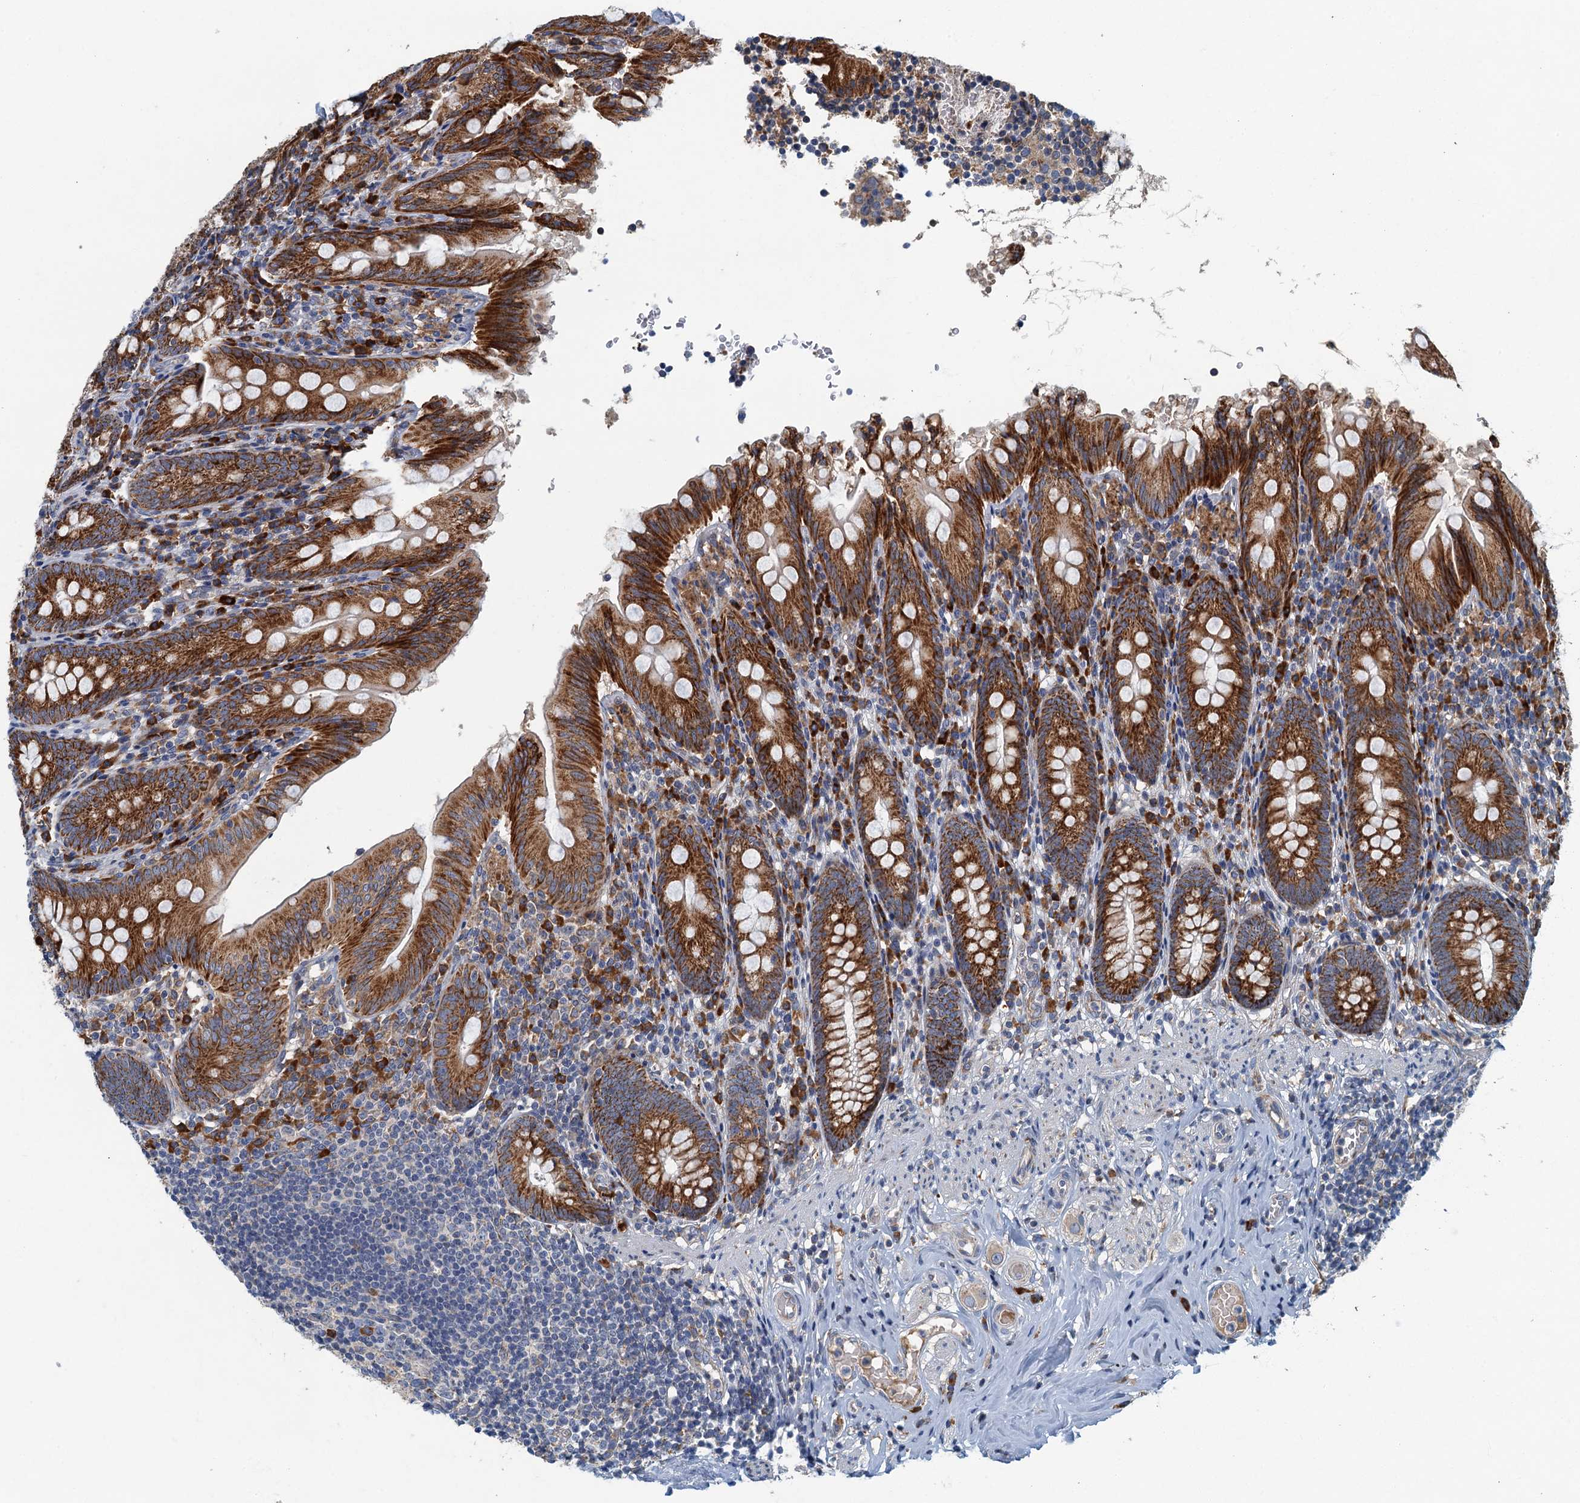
{"staining": {"intensity": "strong", "quantity": ">75%", "location": "cytoplasmic/membranous"}, "tissue": "appendix", "cell_type": "Glandular cells", "image_type": "normal", "snomed": [{"axis": "morphology", "description": "Normal tissue, NOS"}, {"axis": "topography", "description": "Appendix"}], "caption": "Immunohistochemistry (DAB) staining of unremarkable human appendix shows strong cytoplasmic/membranous protein staining in approximately >75% of glandular cells.", "gene": "SPDYC", "patient": {"sex": "male", "age": 55}}